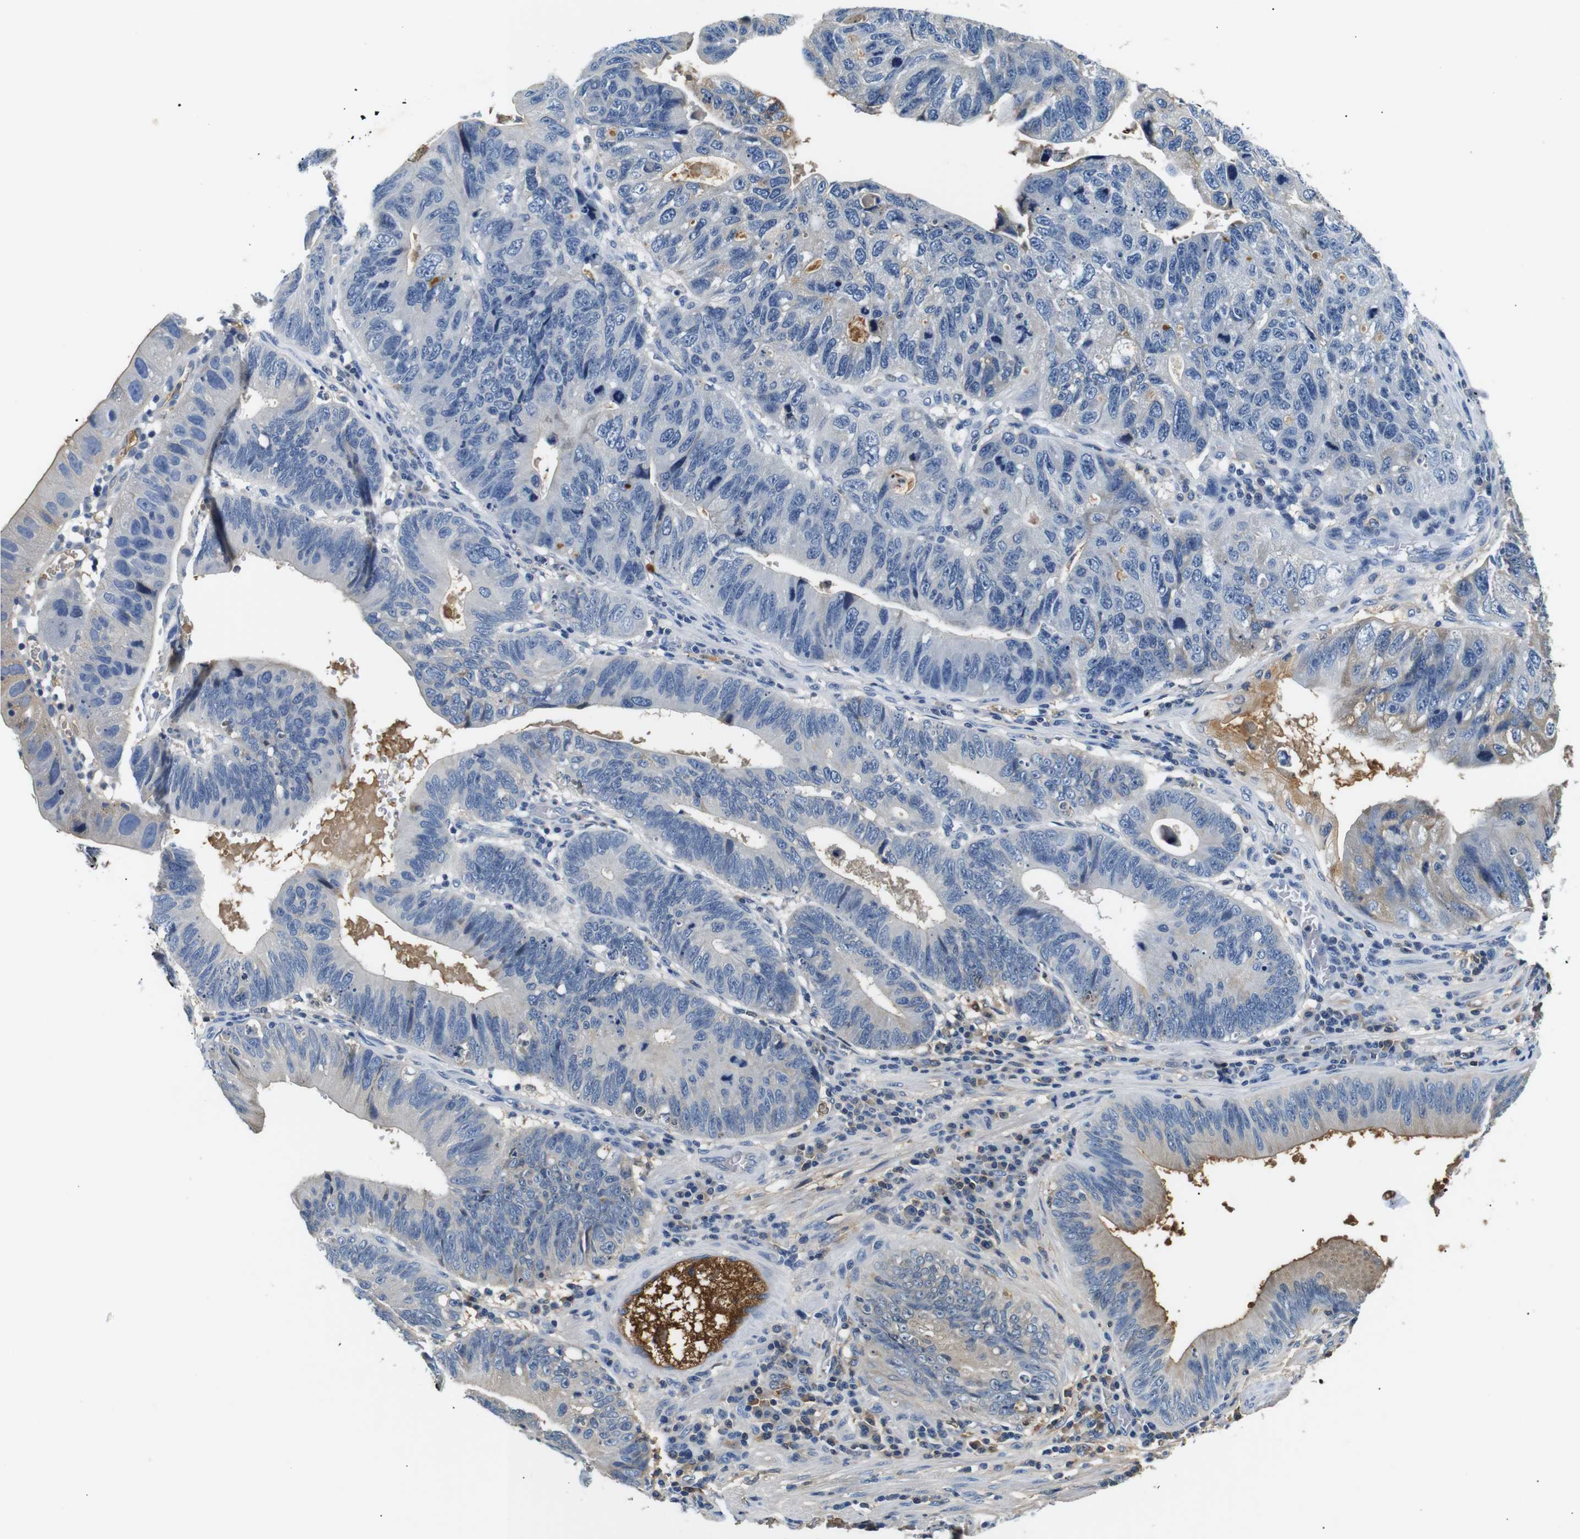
{"staining": {"intensity": "negative", "quantity": "none", "location": "none"}, "tissue": "stomach cancer", "cell_type": "Tumor cells", "image_type": "cancer", "snomed": [{"axis": "morphology", "description": "Adenocarcinoma, NOS"}, {"axis": "topography", "description": "Stomach"}], "caption": "There is no significant staining in tumor cells of stomach adenocarcinoma.", "gene": "LHCGR", "patient": {"sex": "male", "age": 59}}